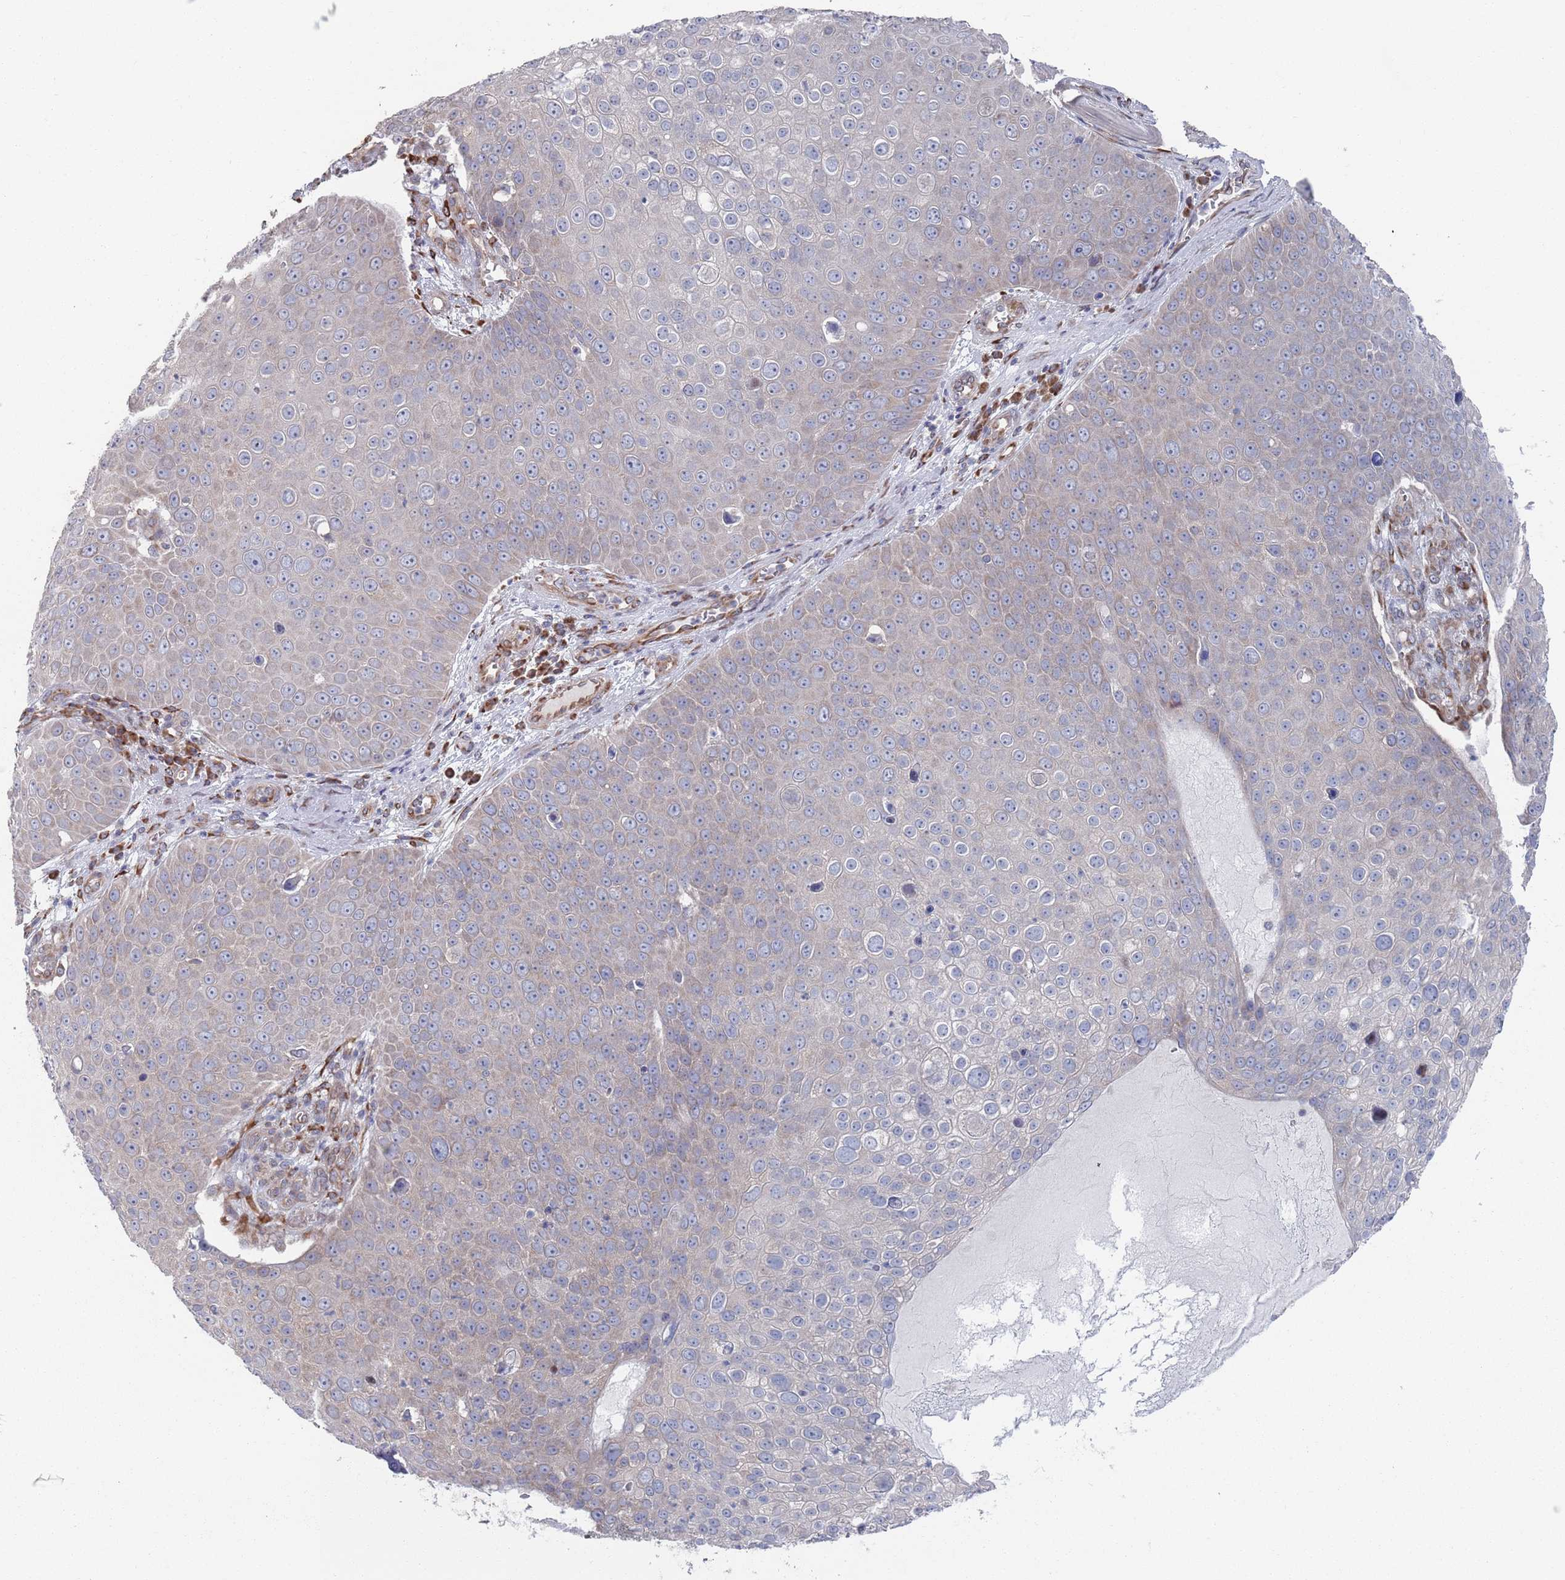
{"staining": {"intensity": "weak", "quantity": "<25%", "location": "cytoplasmic/membranous"}, "tissue": "skin cancer", "cell_type": "Tumor cells", "image_type": "cancer", "snomed": [{"axis": "morphology", "description": "Squamous cell carcinoma, NOS"}, {"axis": "topography", "description": "Skin"}], "caption": "Skin cancer was stained to show a protein in brown. There is no significant positivity in tumor cells. Nuclei are stained in blue.", "gene": "CCDC106", "patient": {"sex": "male", "age": 71}}